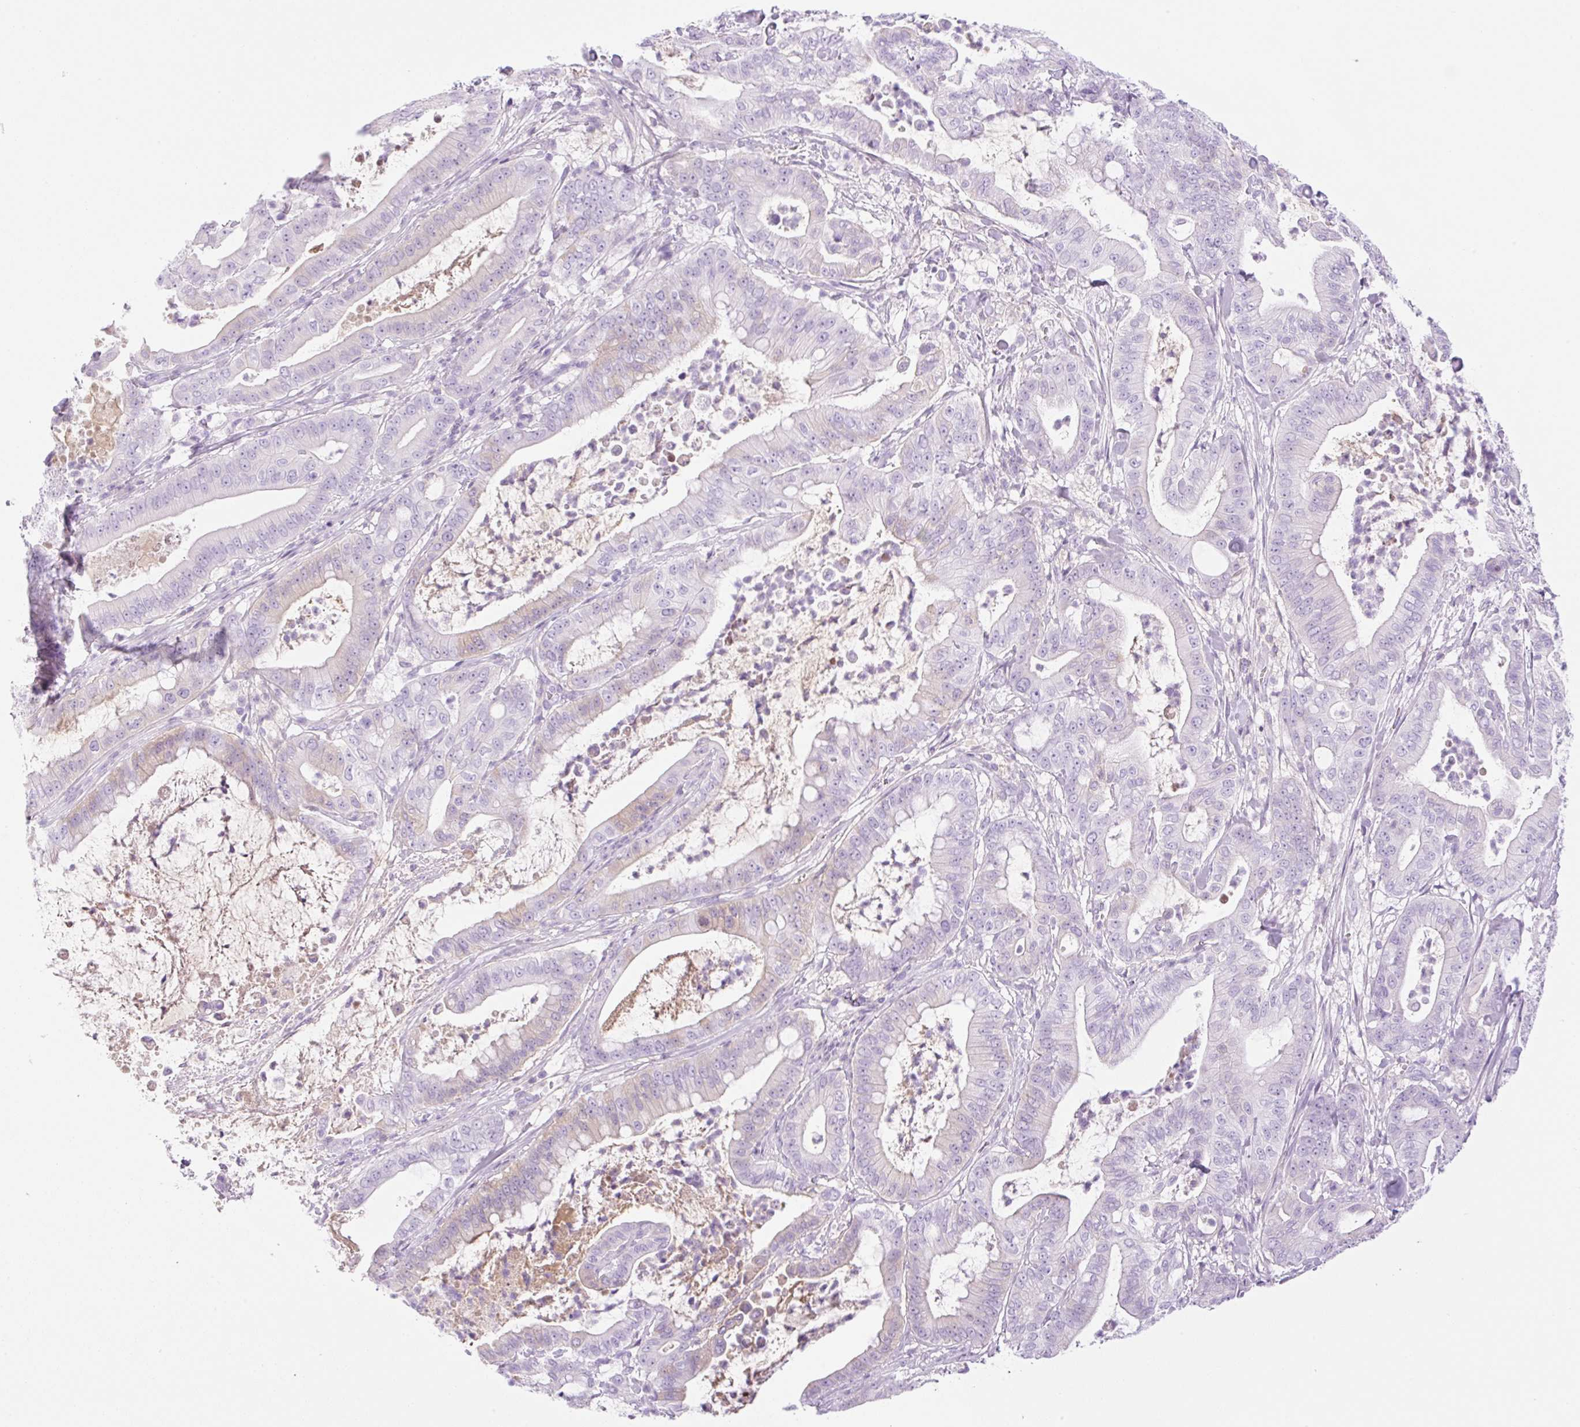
{"staining": {"intensity": "negative", "quantity": "none", "location": "none"}, "tissue": "pancreatic cancer", "cell_type": "Tumor cells", "image_type": "cancer", "snomed": [{"axis": "morphology", "description": "Adenocarcinoma, NOS"}, {"axis": "topography", "description": "Pancreas"}], "caption": "Immunohistochemical staining of human adenocarcinoma (pancreatic) exhibits no significant positivity in tumor cells.", "gene": "PALM3", "patient": {"sex": "male", "age": 71}}